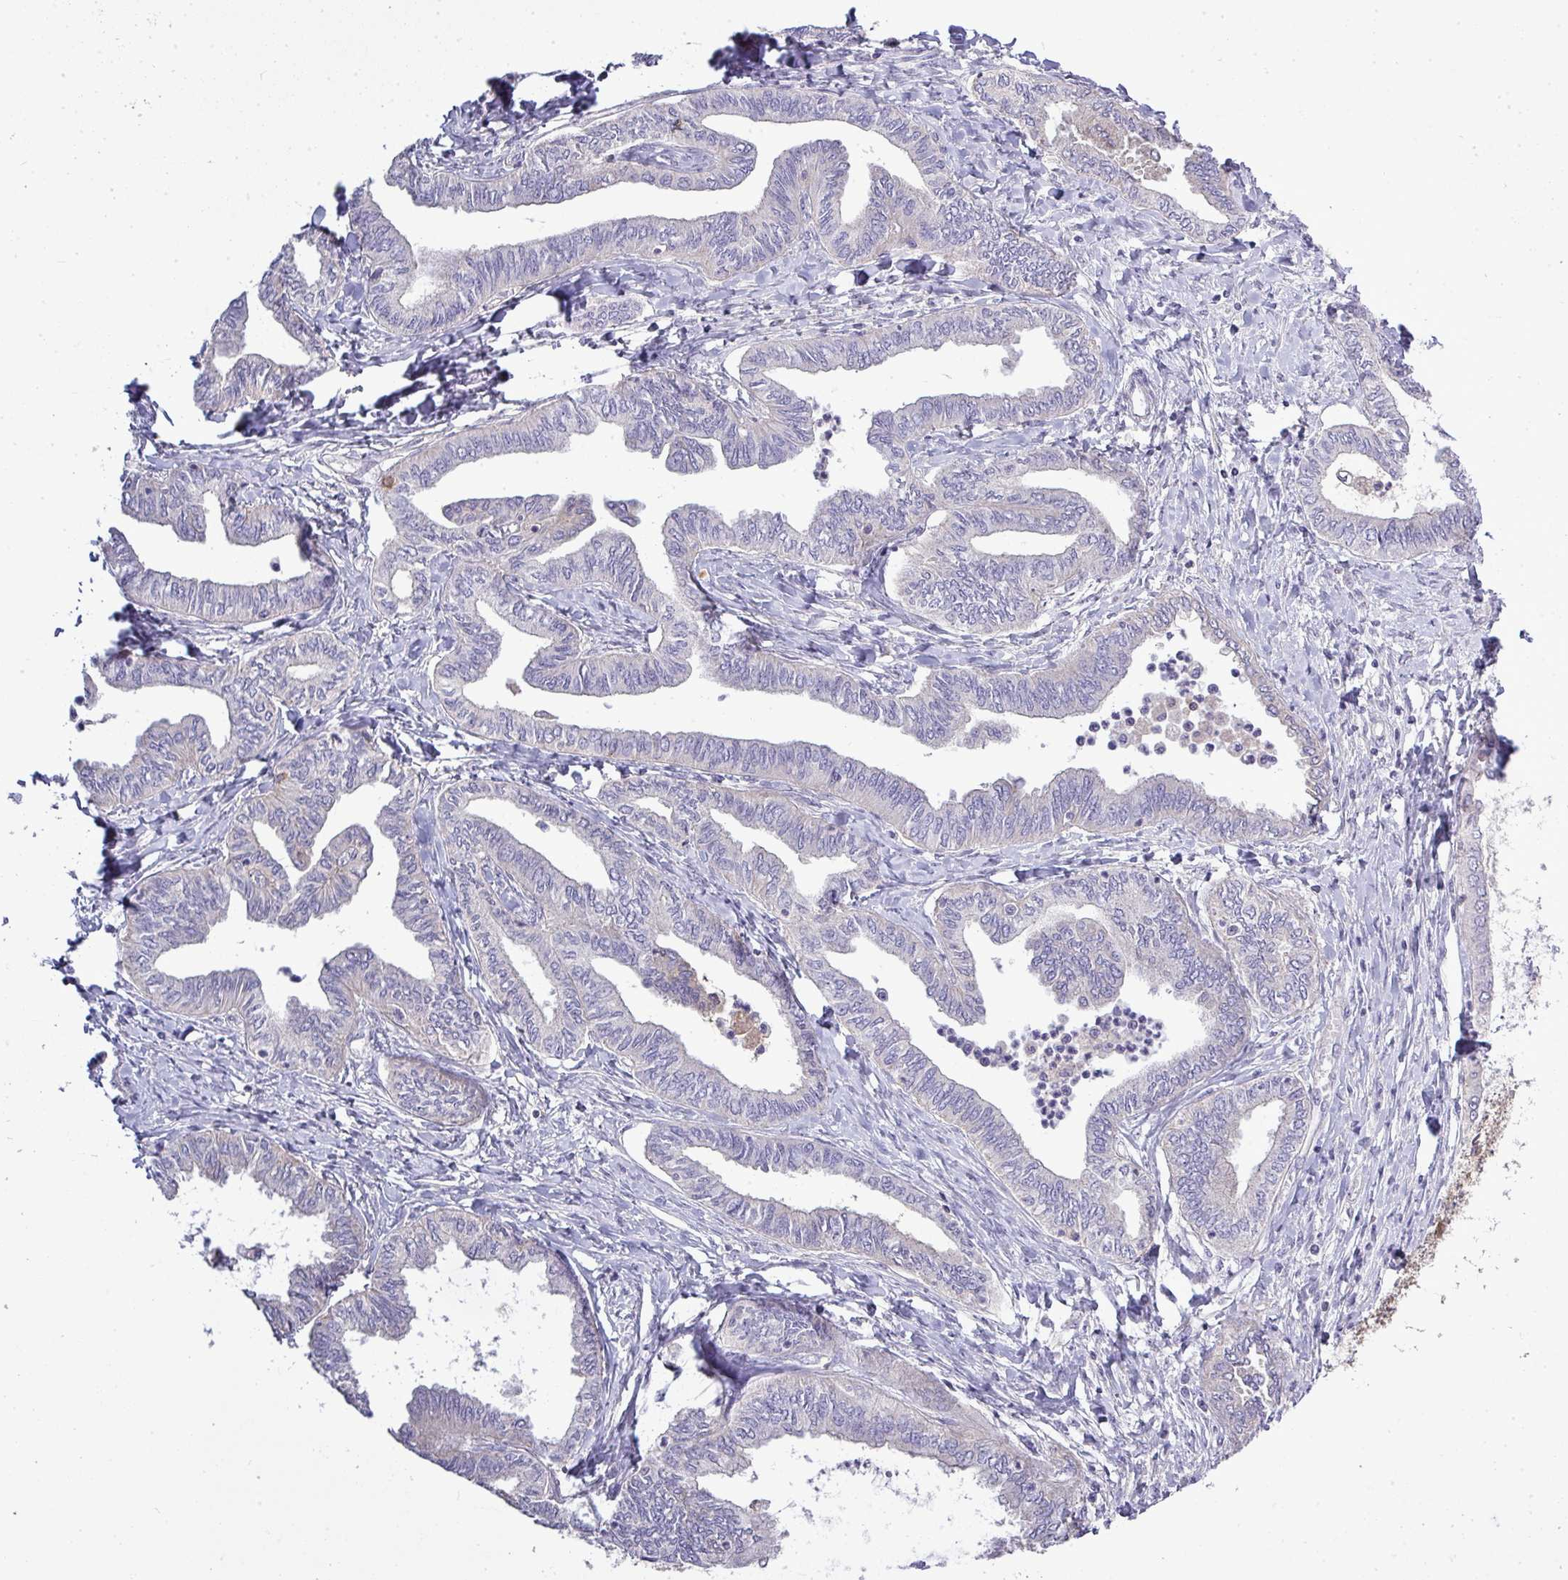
{"staining": {"intensity": "negative", "quantity": "none", "location": "none"}, "tissue": "ovarian cancer", "cell_type": "Tumor cells", "image_type": "cancer", "snomed": [{"axis": "morphology", "description": "Carcinoma, endometroid"}, {"axis": "topography", "description": "Ovary"}], "caption": "Immunohistochemistry (IHC) photomicrograph of human endometroid carcinoma (ovarian) stained for a protein (brown), which displays no positivity in tumor cells.", "gene": "STAT5A", "patient": {"sex": "female", "age": 70}}